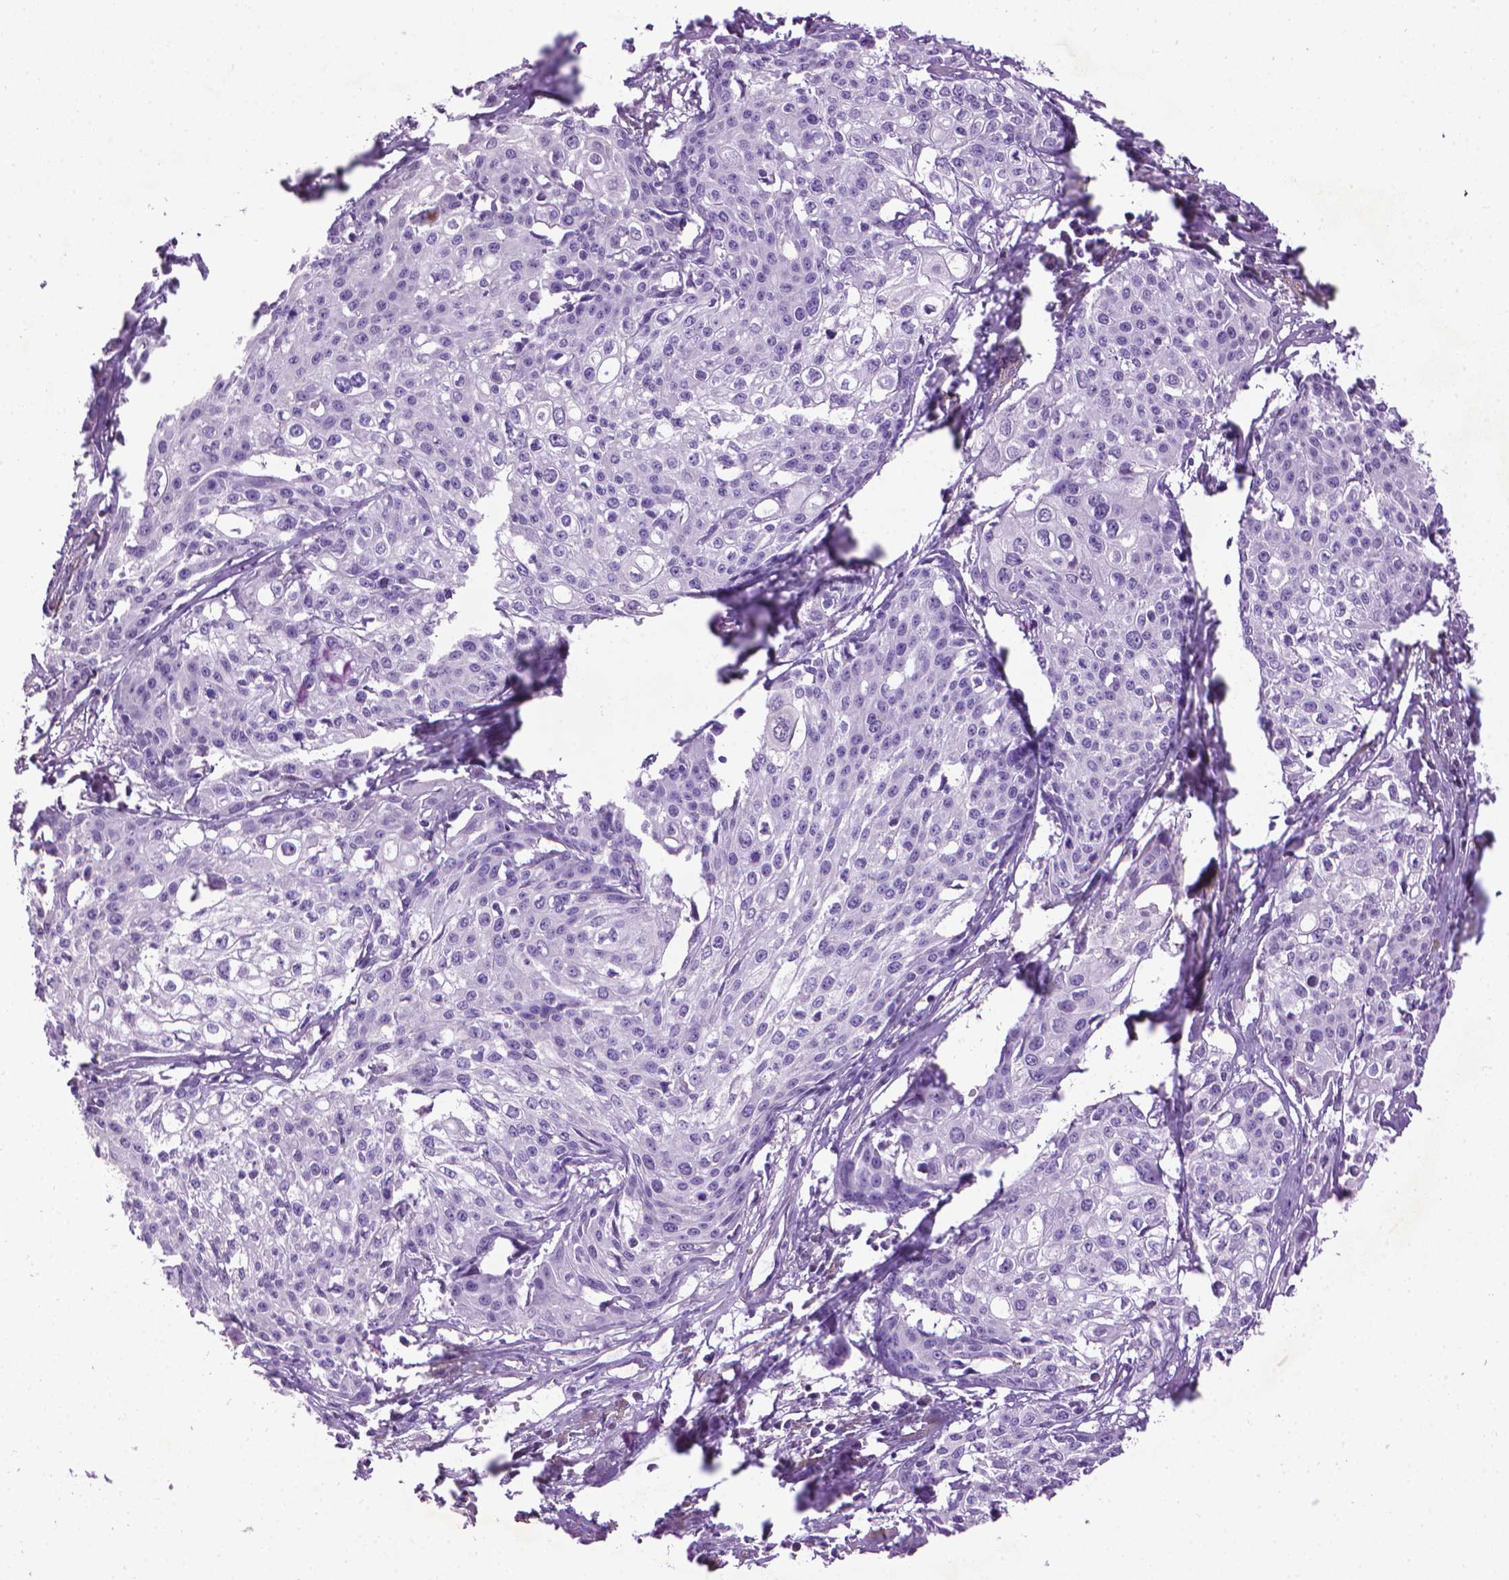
{"staining": {"intensity": "negative", "quantity": "none", "location": "none"}, "tissue": "cervical cancer", "cell_type": "Tumor cells", "image_type": "cancer", "snomed": [{"axis": "morphology", "description": "Squamous cell carcinoma, NOS"}, {"axis": "topography", "description": "Cervix"}], "caption": "Tumor cells are negative for brown protein staining in cervical squamous cell carcinoma.", "gene": "AQP10", "patient": {"sex": "female", "age": 39}}